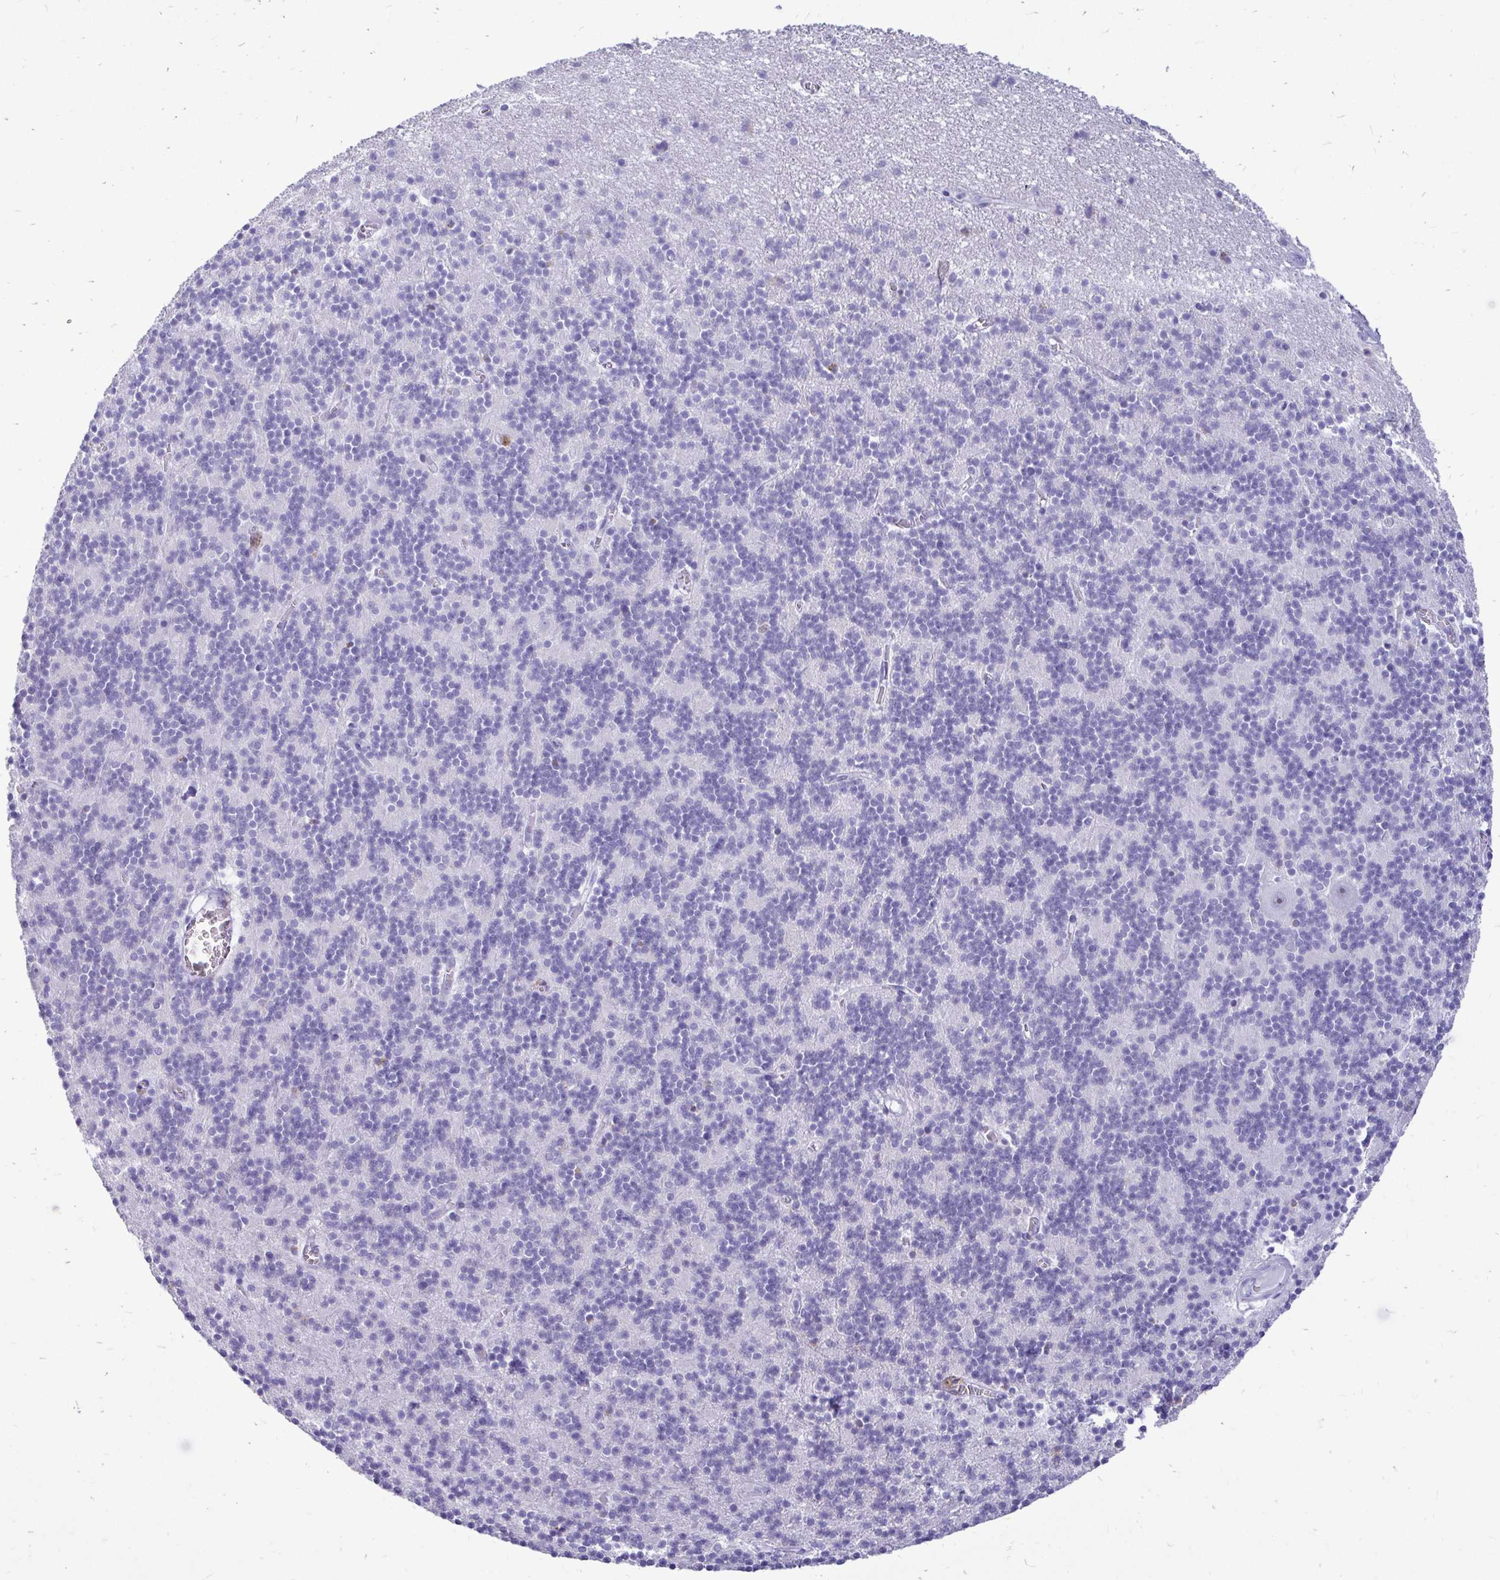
{"staining": {"intensity": "negative", "quantity": "none", "location": "none"}, "tissue": "cerebellum", "cell_type": "Cells in granular layer", "image_type": "normal", "snomed": [{"axis": "morphology", "description": "Normal tissue, NOS"}, {"axis": "topography", "description": "Cerebellum"}], "caption": "A histopathology image of cerebellum stained for a protein displays no brown staining in cells in granular layer. The staining was performed using DAB to visualize the protein expression in brown, while the nuclei were stained in blue with hematoxylin (Magnification: 20x).", "gene": "NANOGNB", "patient": {"sex": "male", "age": 54}}